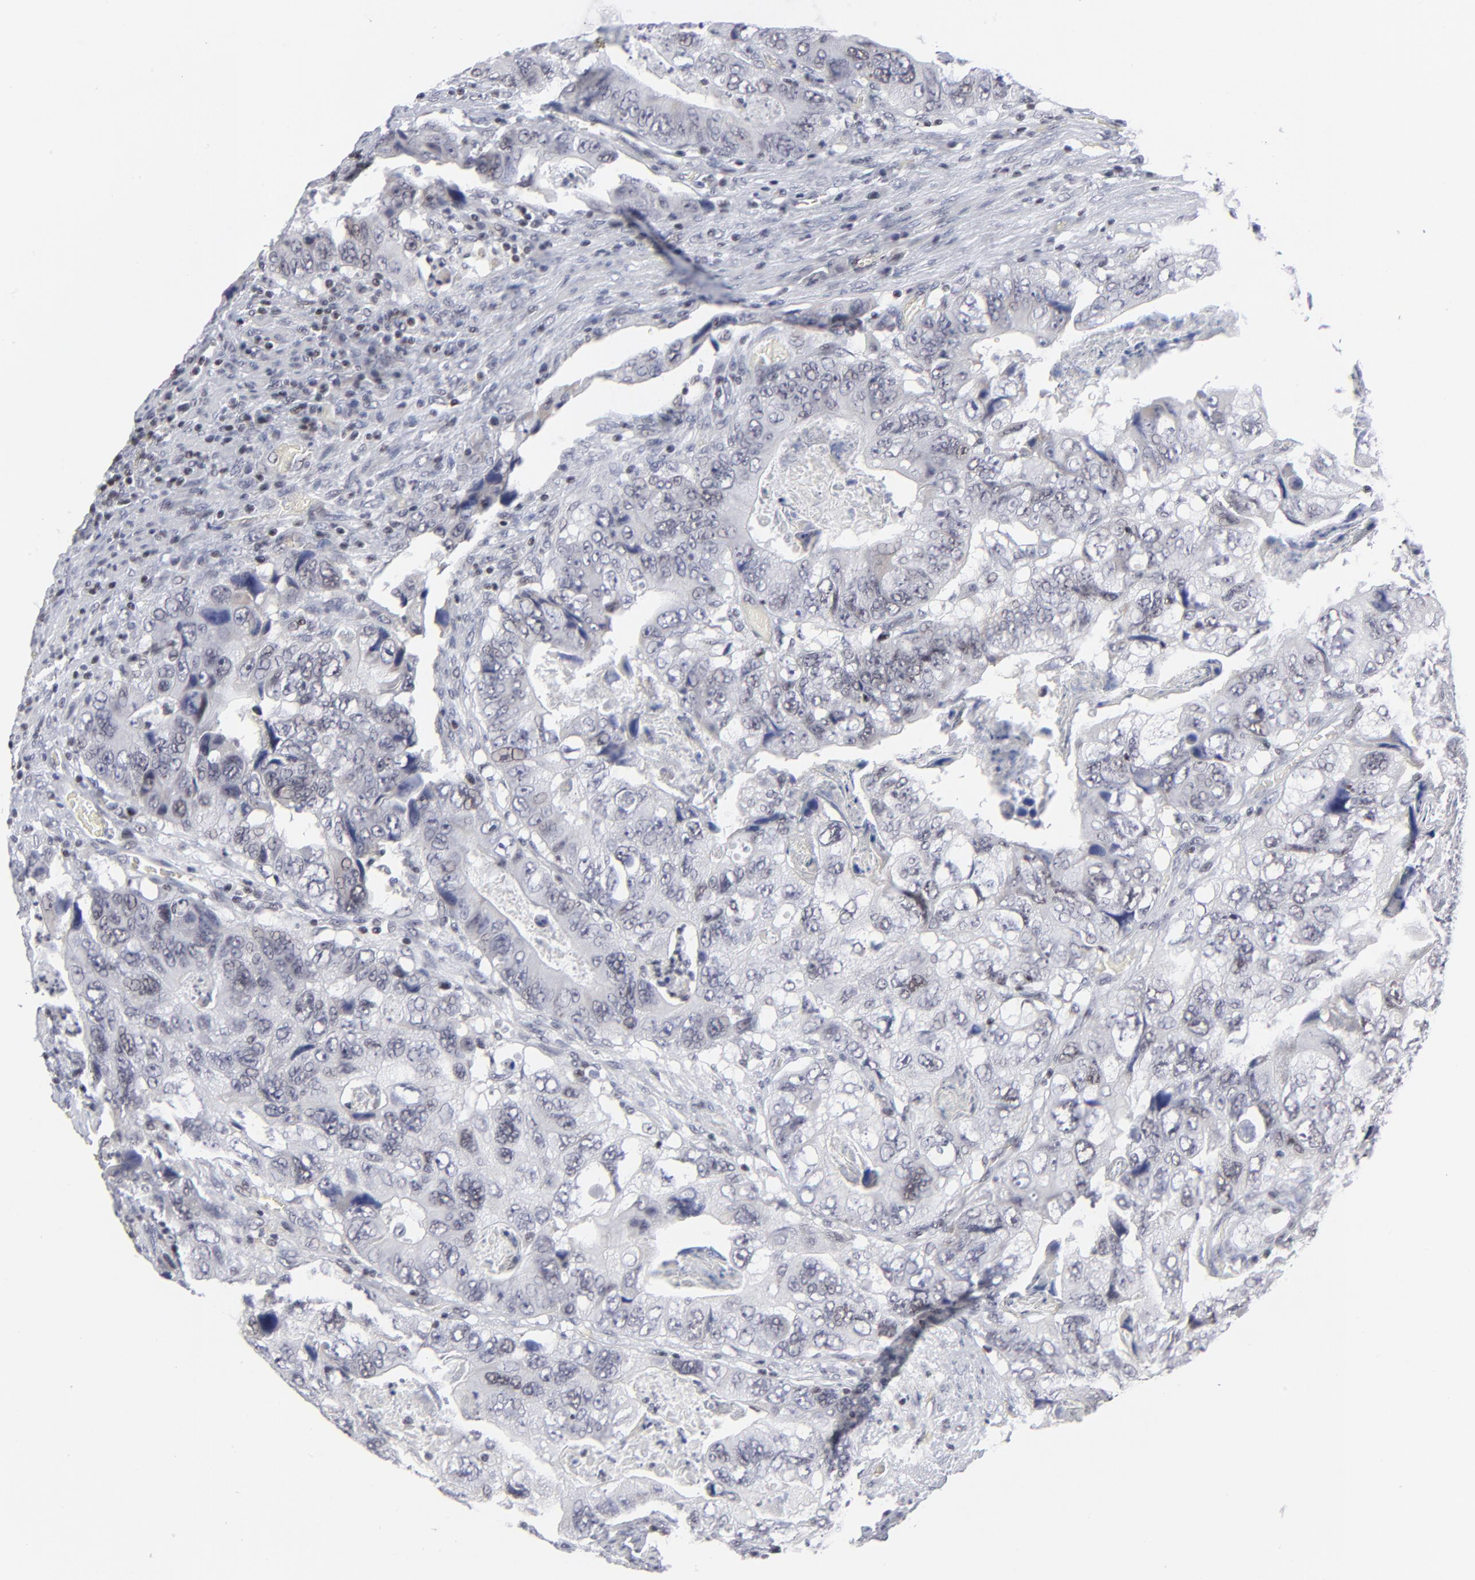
{"staining": {"intensity": "weak", "quantity": "<25%", "location": "nuclear"}, "tissue": "colorectal cancer", "cell_type": "Tumor cells", "image_type": "cancer", "snomed": [{"axis": "morphology", "description": "Adenocarcinoma, NOS"}, {"axis": "topography", "description": "Rectum"}], "caption": "There is no significant staining in tumor cells of adenocarcinoma (colorectal). (DAB immunohistochemistry (IHC) visualized using brightfield microscopy, high magnification).", "gene": "SP2", "patient": {"sex": "female", "age": 82}}